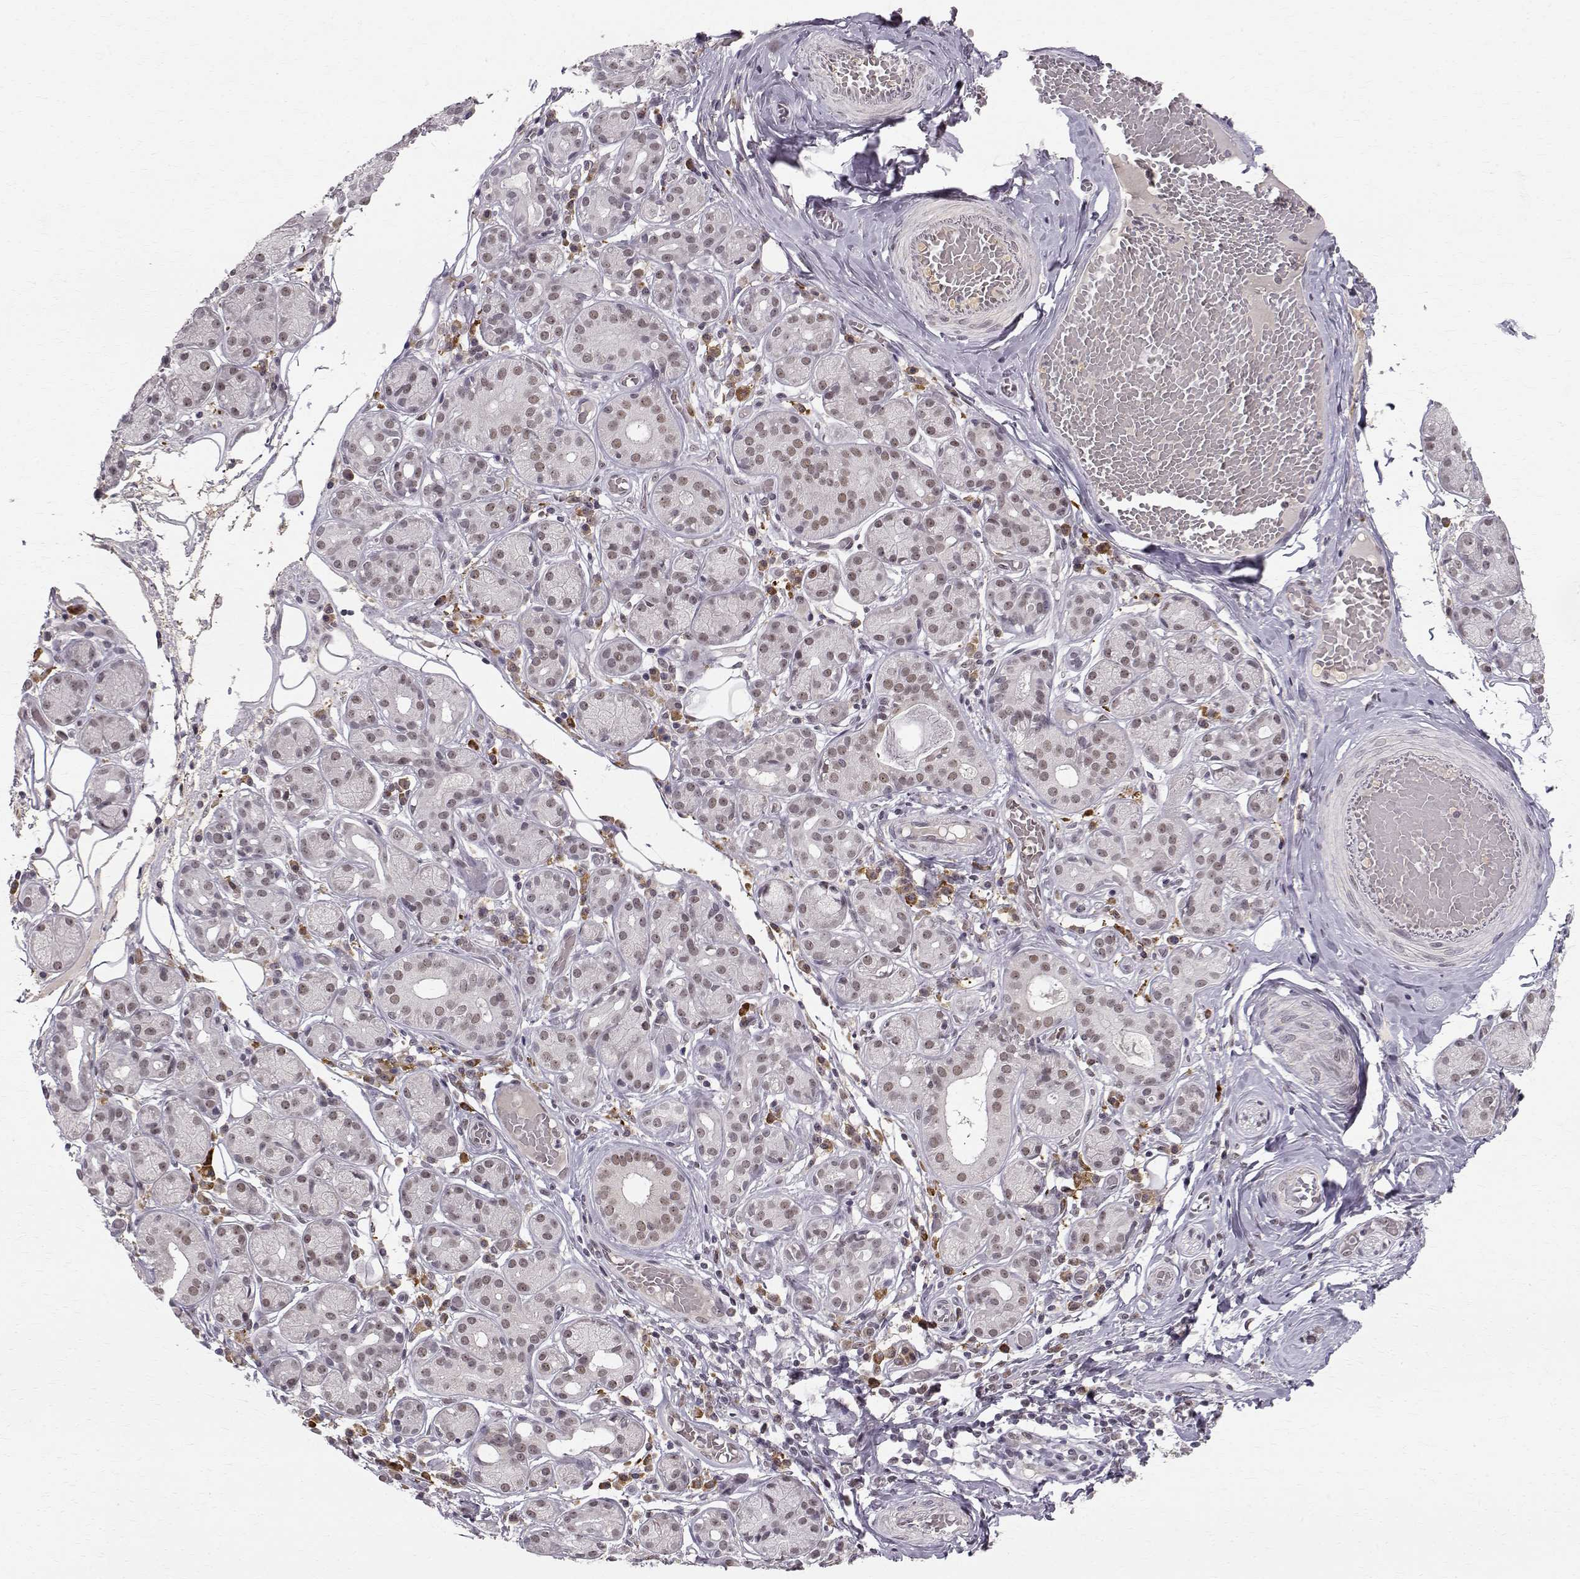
{"staining": {"intensity": "weak", "quantity": "25%-75%", "location": "nuclear"}, "tissue": "salivary gland", "cell_type": "Glandular cells", "image_type": "normal", "snomed": [{"axis": "morphology", "description": "Normal tissue, NOS"}, {"axis": "topography", "description": "Salivary gland"}, {"axis": "topography", "description": "Peripheral nerve tissue"}], "caption": "Human salivary gland stained for a protein (brown) shows weak nuclear positive positivity in approximately 25%-75% of glandular cells.", "gene": "RPP38", "patient": {"sex": "male", "age": 71}}